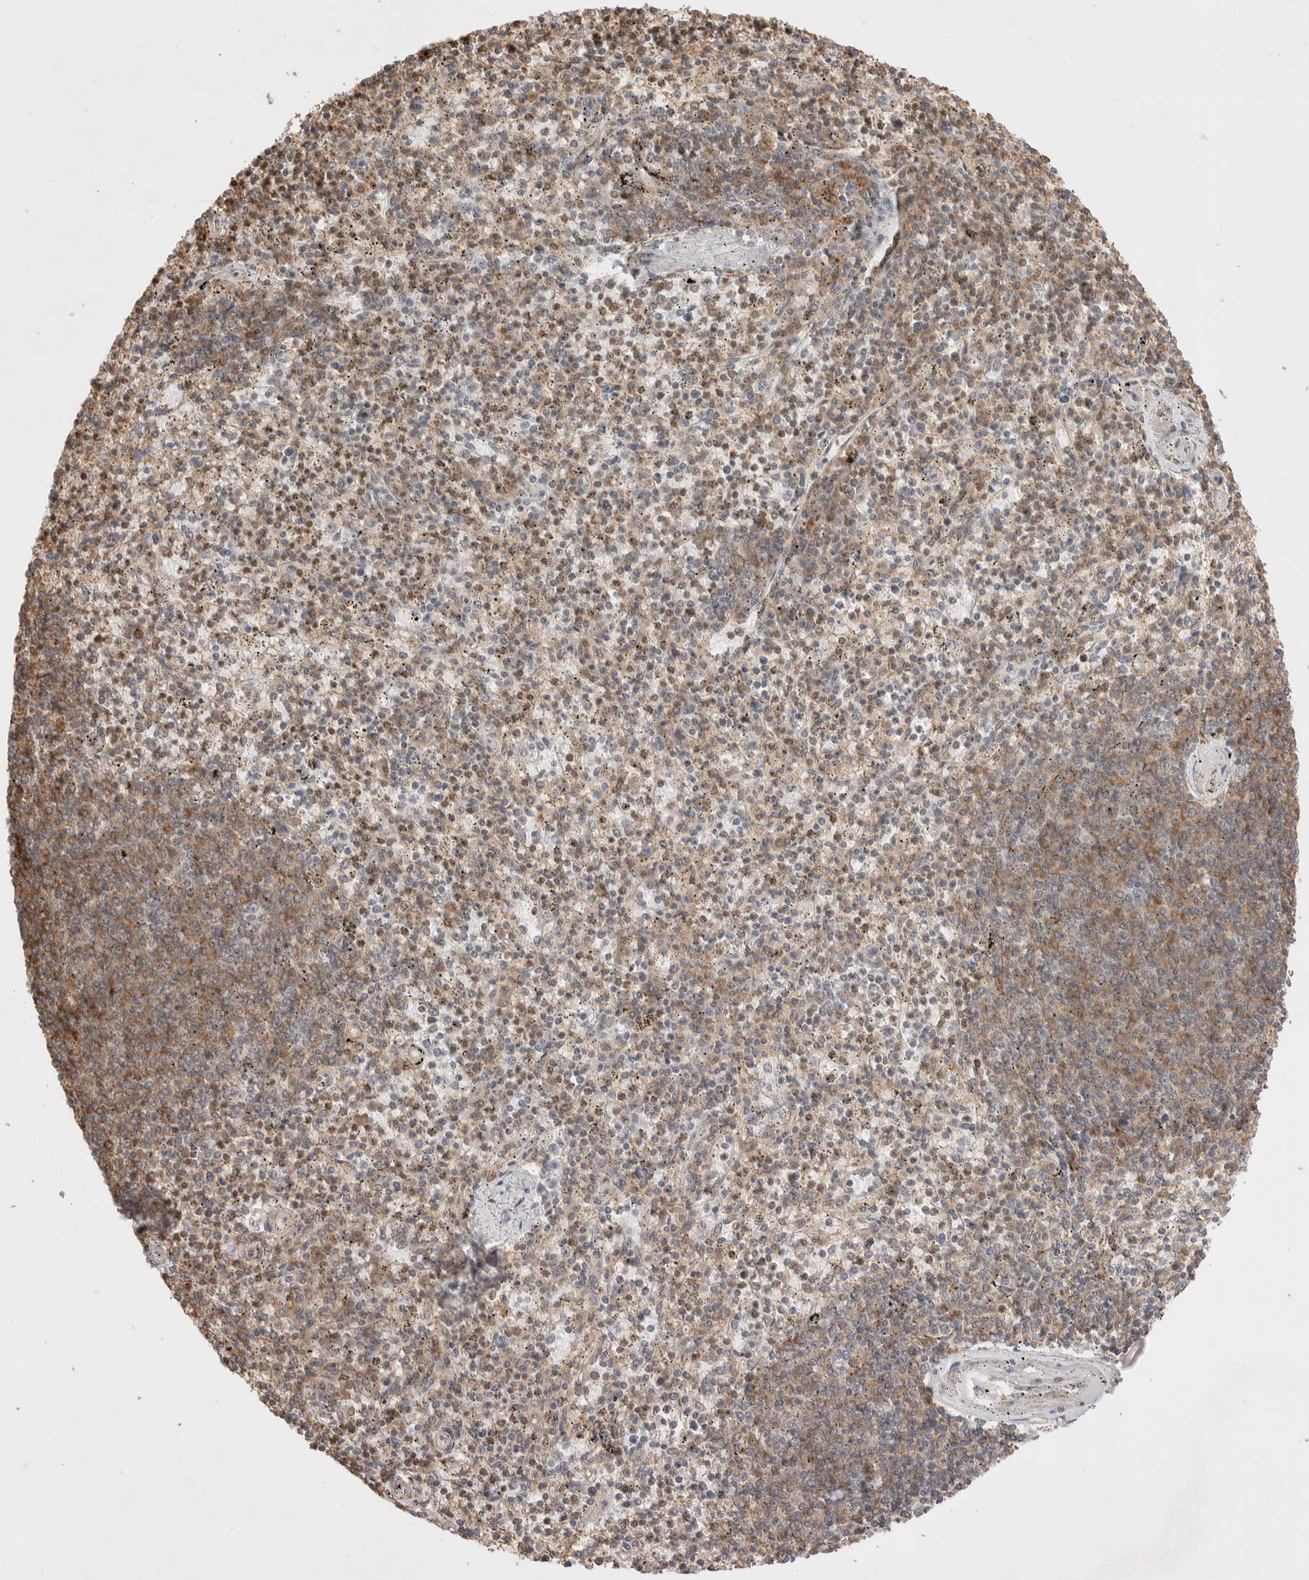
{"staining": {"intensity": "weak", "quantity": "25%-75%", "location": "cytoplasmic/membranous"}, "tissue": "spleen", "cell_type": "Cells in red pulp", "image_type": "normal", "snomed": [{"axis": "morphology", "description": "Normal tissue, NOS"}, {"axis": "topography", "description": "Spleen"}], "caption": "Immunohistochemical staining of normal spleen displays 25%-75% levels of weak cytoplasmic/membranous protein staining in about 25%-75% of cells in red pulp.", "gene": "ZNF704", "patient": {"sex": "male", "age": 72}}